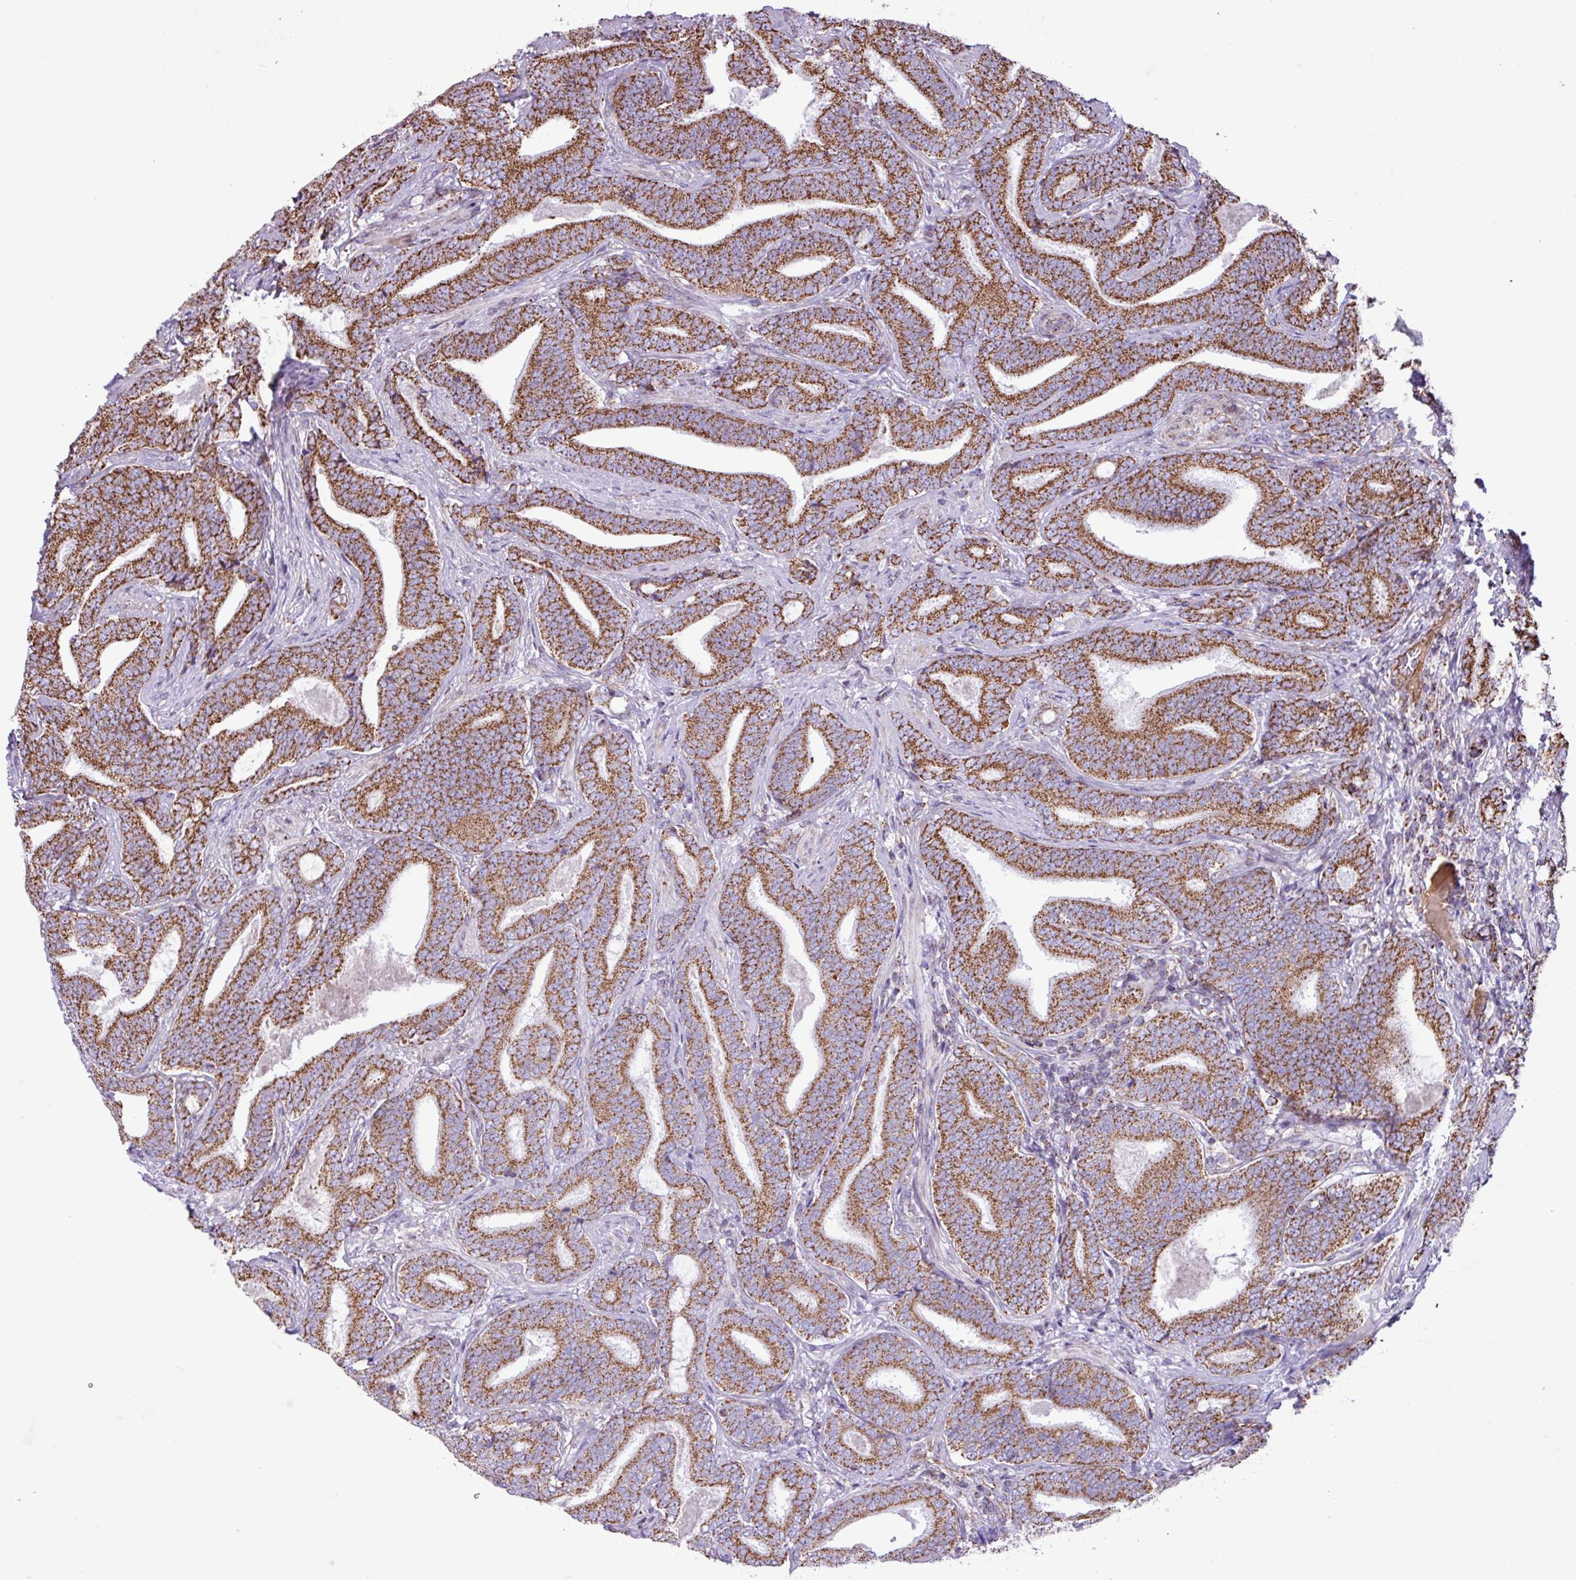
{"staining": {"intensity": "moderate", "quantity": ">75%", "location": "cytoplasmic/membranous"}, "tissue": "prostate cancer", "cell_type": "Tumor cells", "image_type": "cancer", "snomed": [{"axis": "morphology", "description": "Adenocarcinoma, Low grade"}, {"axis": "topography", "description": "Prostate and seminal vesicle, NOS"}], "caption": "Immunohistochemistry (DAB) staining of human prostate cancer (low-grade adenocarcinoma) exhibits moderate cytoplasmic/membranous protein staining in approximately >75% of tumor cells. Nuclei are stained in blue.", "gene": "RTL3", "patient": {"sex": "male", "age": 61}}